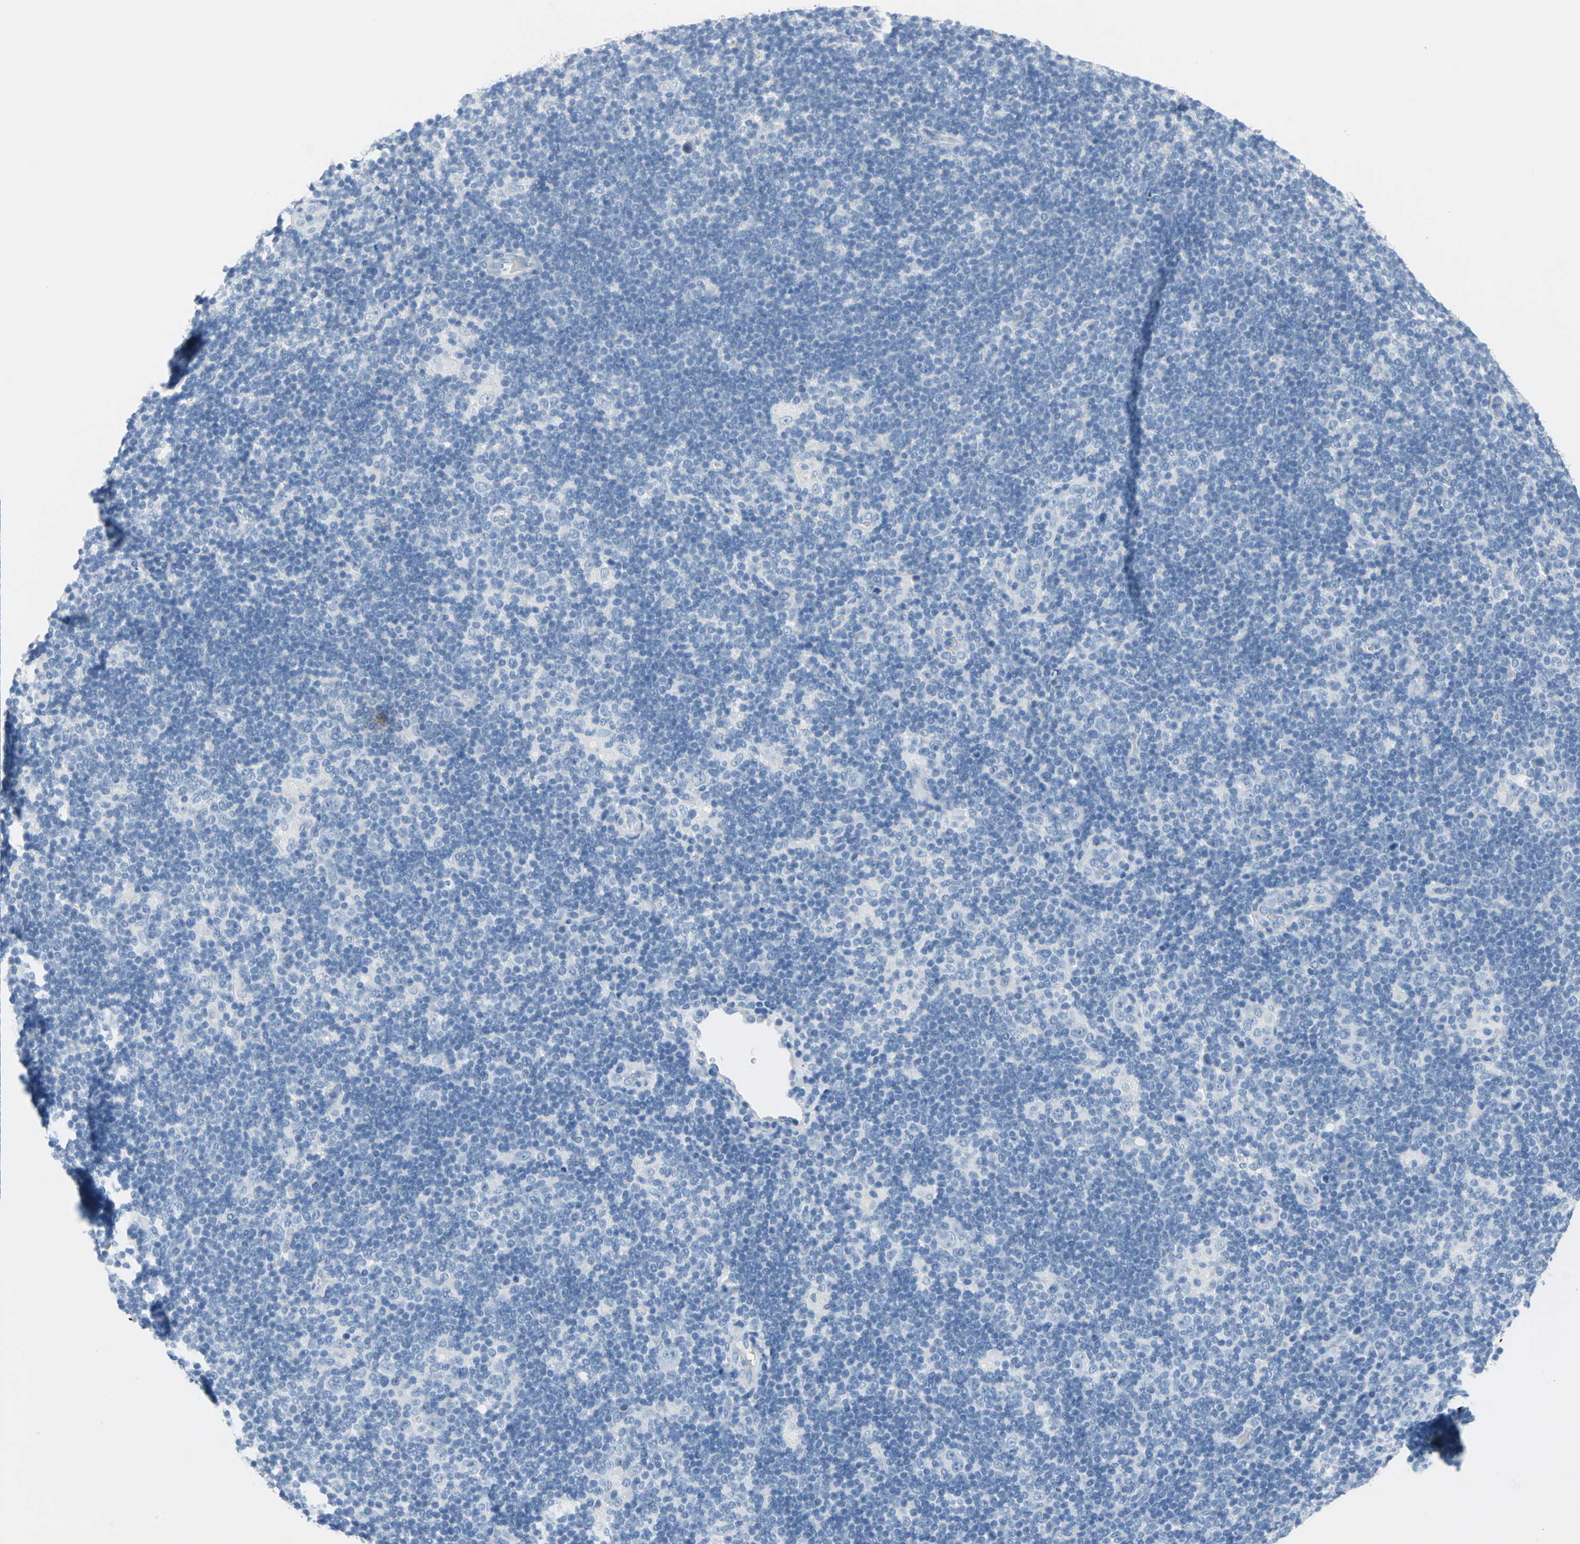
{"staining": {"intensity": "negative", "quantity": "none", "location": "none"}, "tissue": "lymphoma", "cell_type": "Tumor cells", "image_type": "cancer", "snomed": [{"axis": "morphology", "description": "Hodgkin's disease, NOS"}, {"axis": "topography", "description": "Lymph node"}], "caption": "Tumor cells are negative for protein expression in human Hodgkin's disease. The staining is performed using DAB (3,3'-diaminobenzidine) brown chromogen with nuclei counter-stained in using hematoxylin.", "gene": "SFN", "patient": {"sex": "female", "age": 57}}